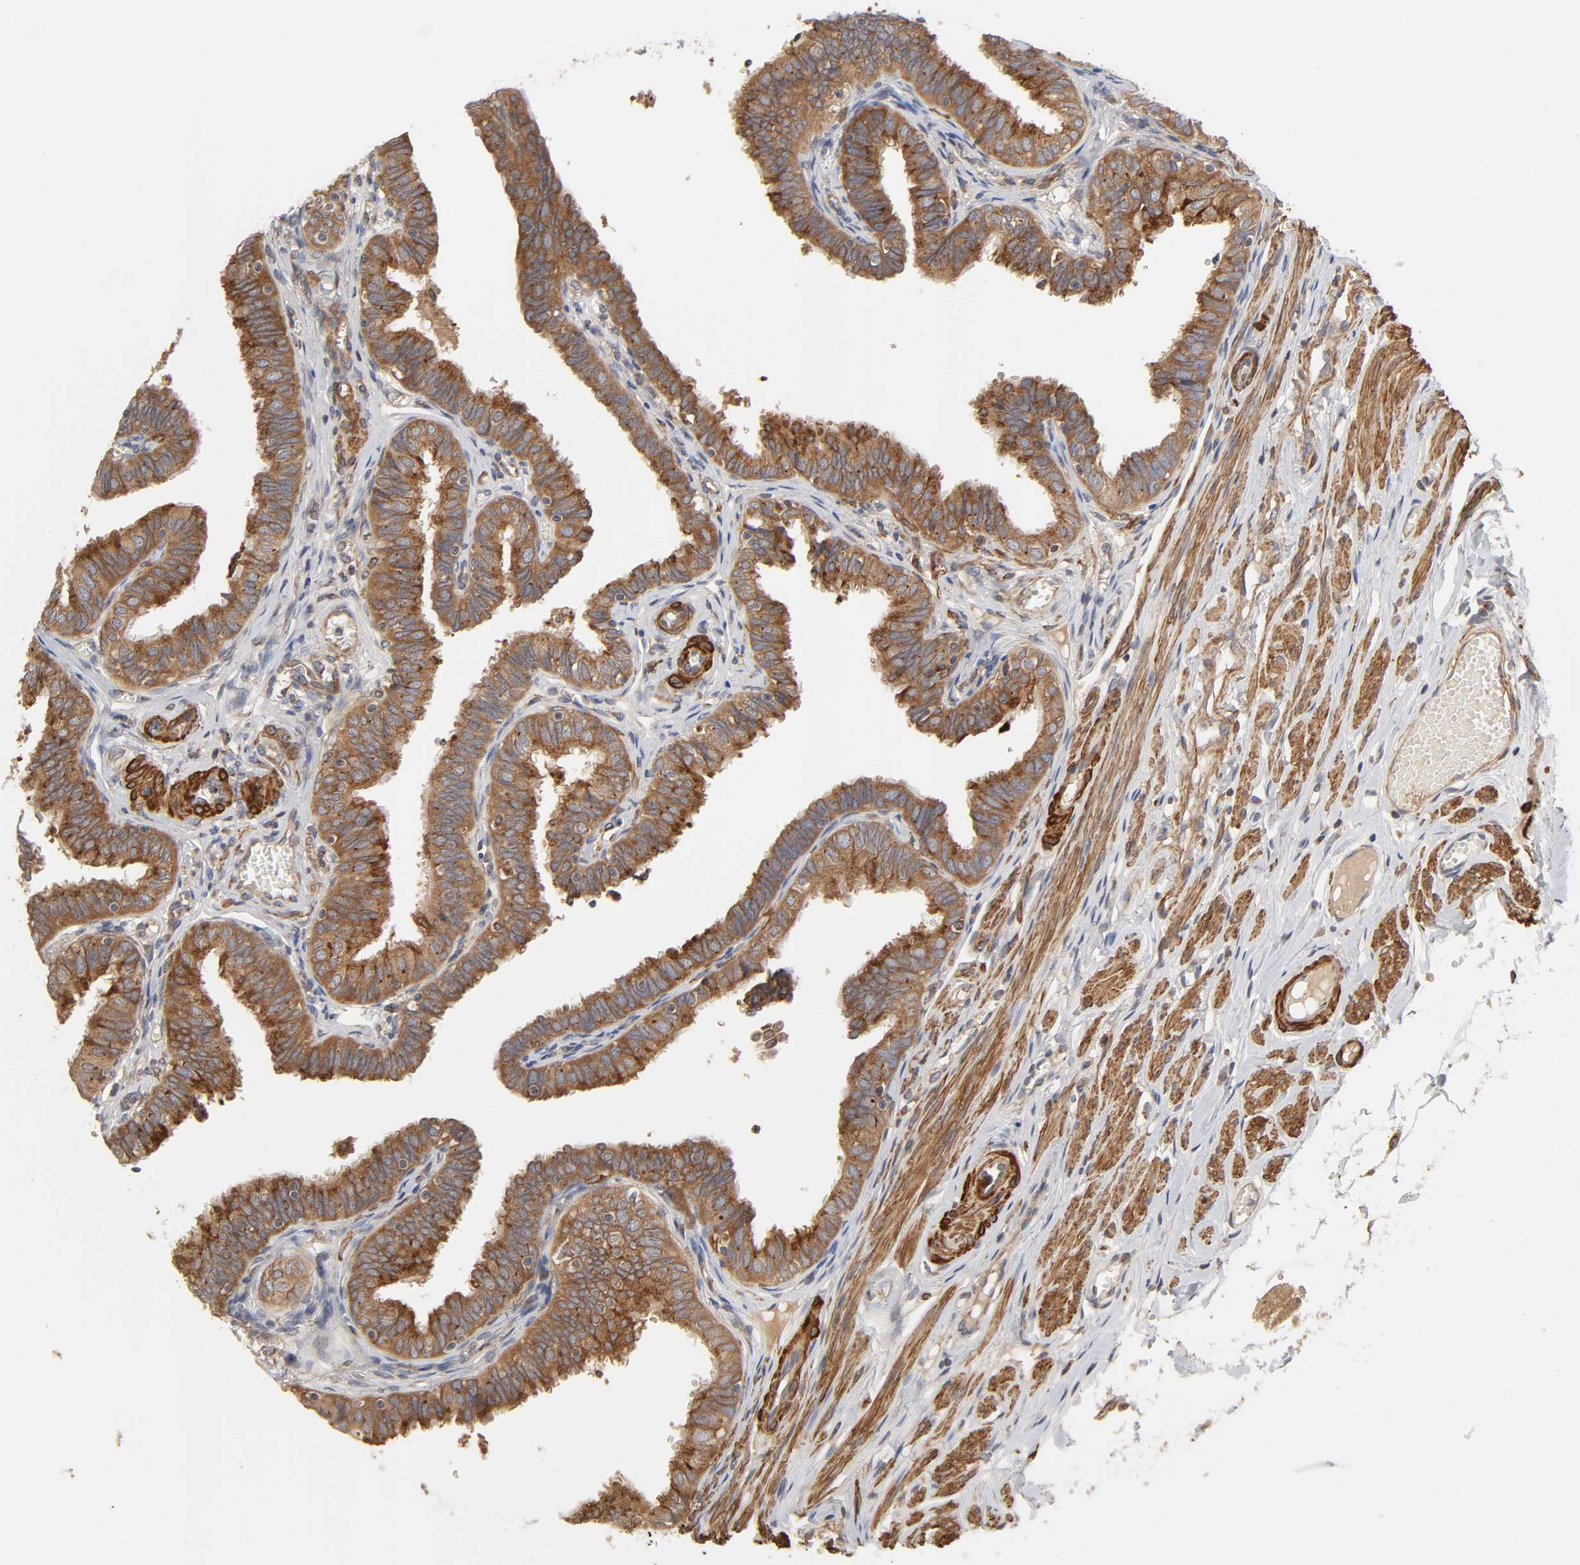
{"staining": {"intensity": "moderate", "quantity": ">75%", "location": "cytoplasmic/membranous"}, "tissue": "fallopian tube", "cell_type": "Glandular cells", "image_type": "normal", "snomed": [{"axis": "morphology", "description": "Normal tissue, NOS"}, {"axis": "topography", "description": "Fallopian tube"}], "caption": "This is a photomicrograph of immunohistochemistry staining of benign fallopian tube, which shows moderate positivity in the cytoplasmic/membranous of glandular cells.", "gene": "GNPTG", "patient": {"sex": "female", "age": 46}}